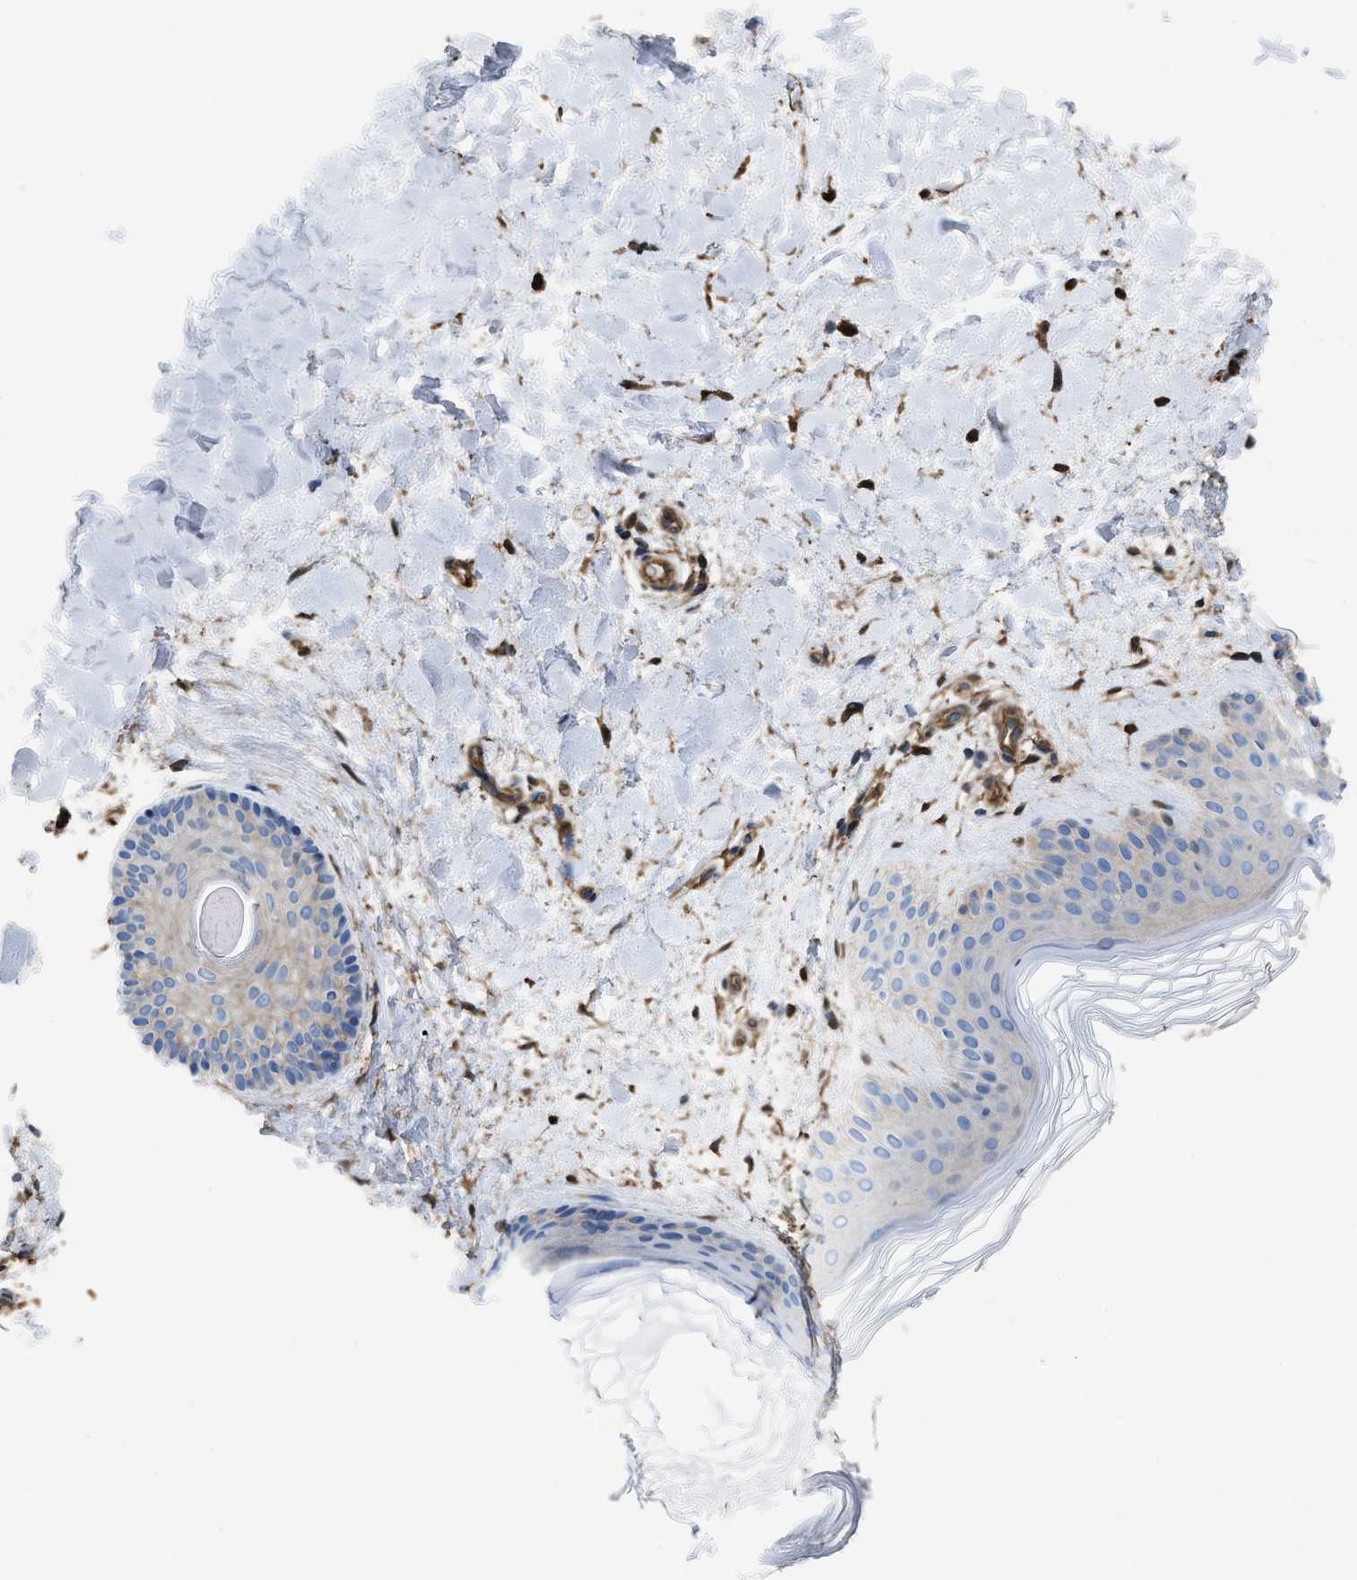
{"staining": {"intensity": "moderate", "quantity": ">75%", "location": "cytoplasmic/membranous"}, "tissue": "skin", "cell_type": "Fibroblasts", "image_type": "normal", "snomed": [{"axis": "morphology", "description": "Normal tissue, NOS"}, {"axis": "morphology", "description": "Malignant melanoma, Metastatic site"}, {"axis": "topography", "description": "Skin"}], "caption": "Fibroblasts reveal moderate cytoplasmic/membranous positivity in about >75% of cells in benign skin.", "gene": "TRIOBP", "patient": {"sex": "male", "age": 41}}